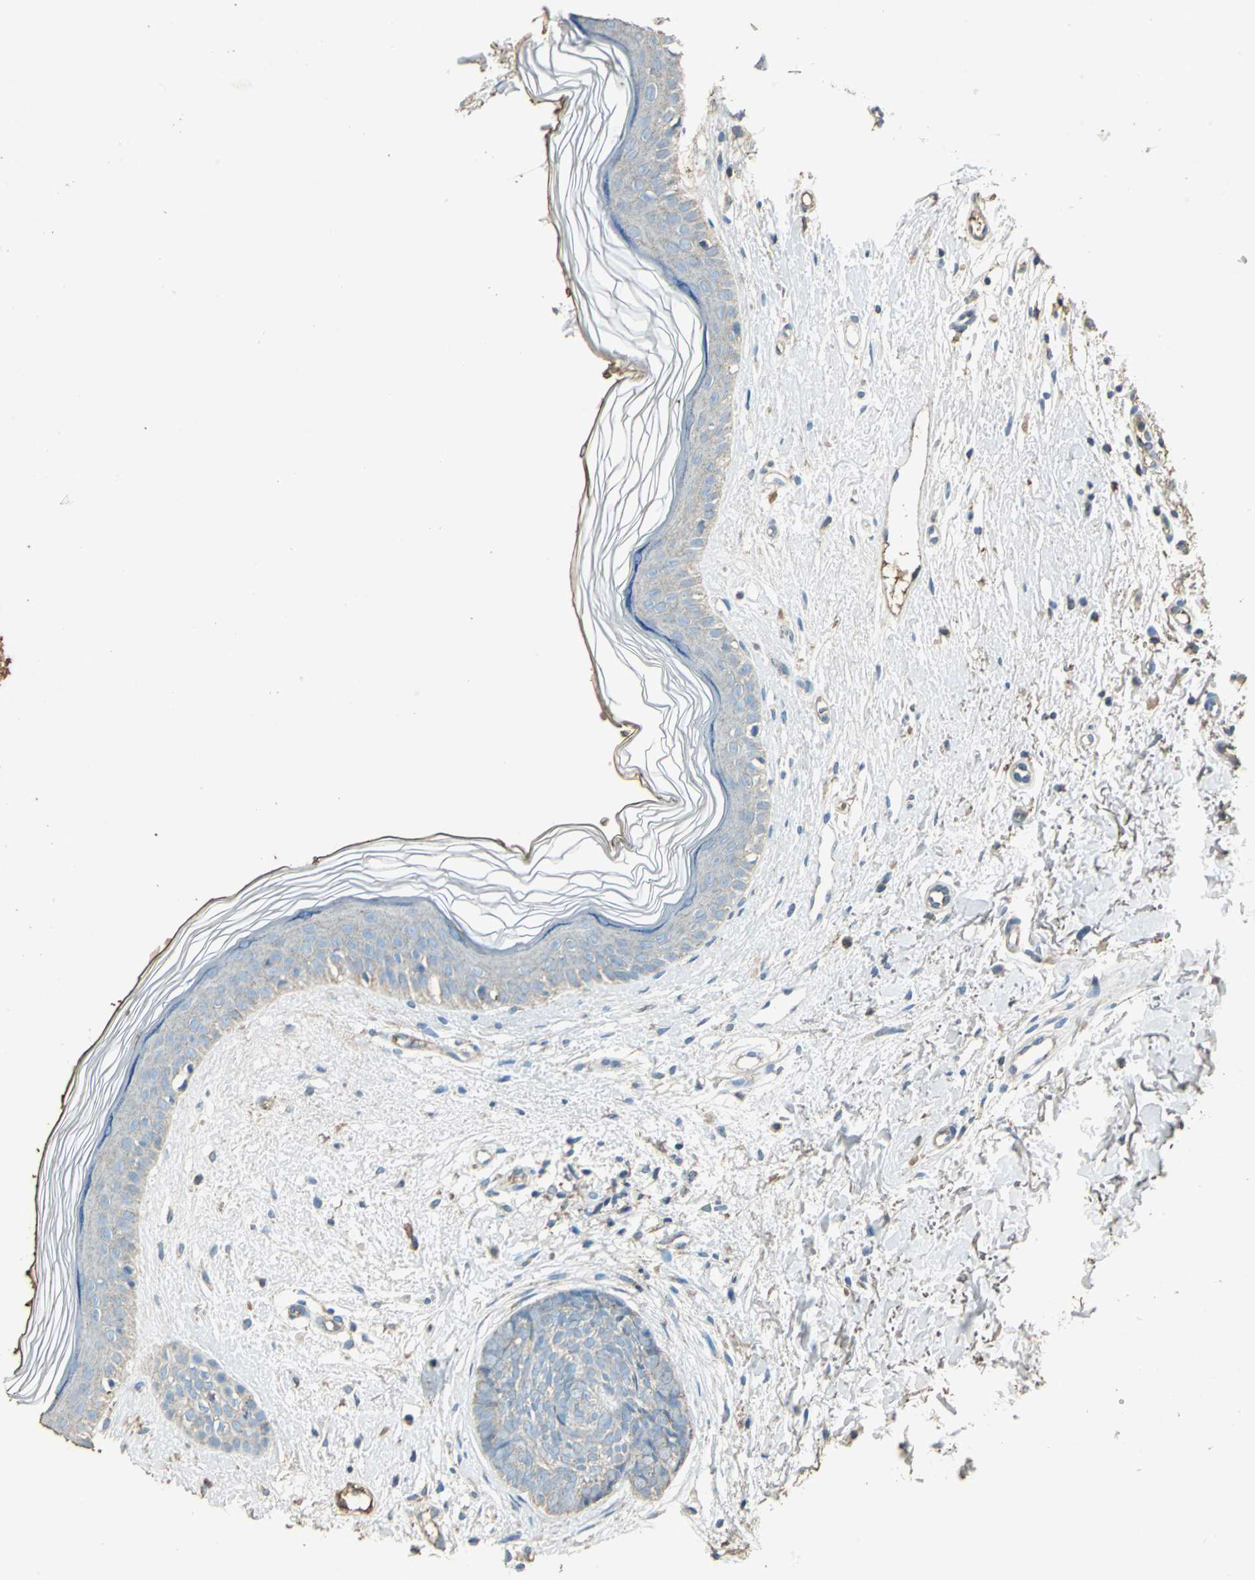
{"staining": {"intensity": "weak", "quantity": "25%-75%", "location": "cytoplasmic/membranous"}, "tissue": "skin cancer", "cell_type": "Tumor cells", "image_type": "cancer", "snomed": [{"axis": "morphology", "description": "Normal tissue, NOS"}, {"axis": "morphology", "description": "Basal cell carcinoma"}, {"axis": "topography", "description": "Skin"}], "caption": "Skin cancer stained with a protein marker exhibits weak staining in tumor cells.", "gene": "TRAPPC2", "patient": {"sex": "female", "age": 61}}